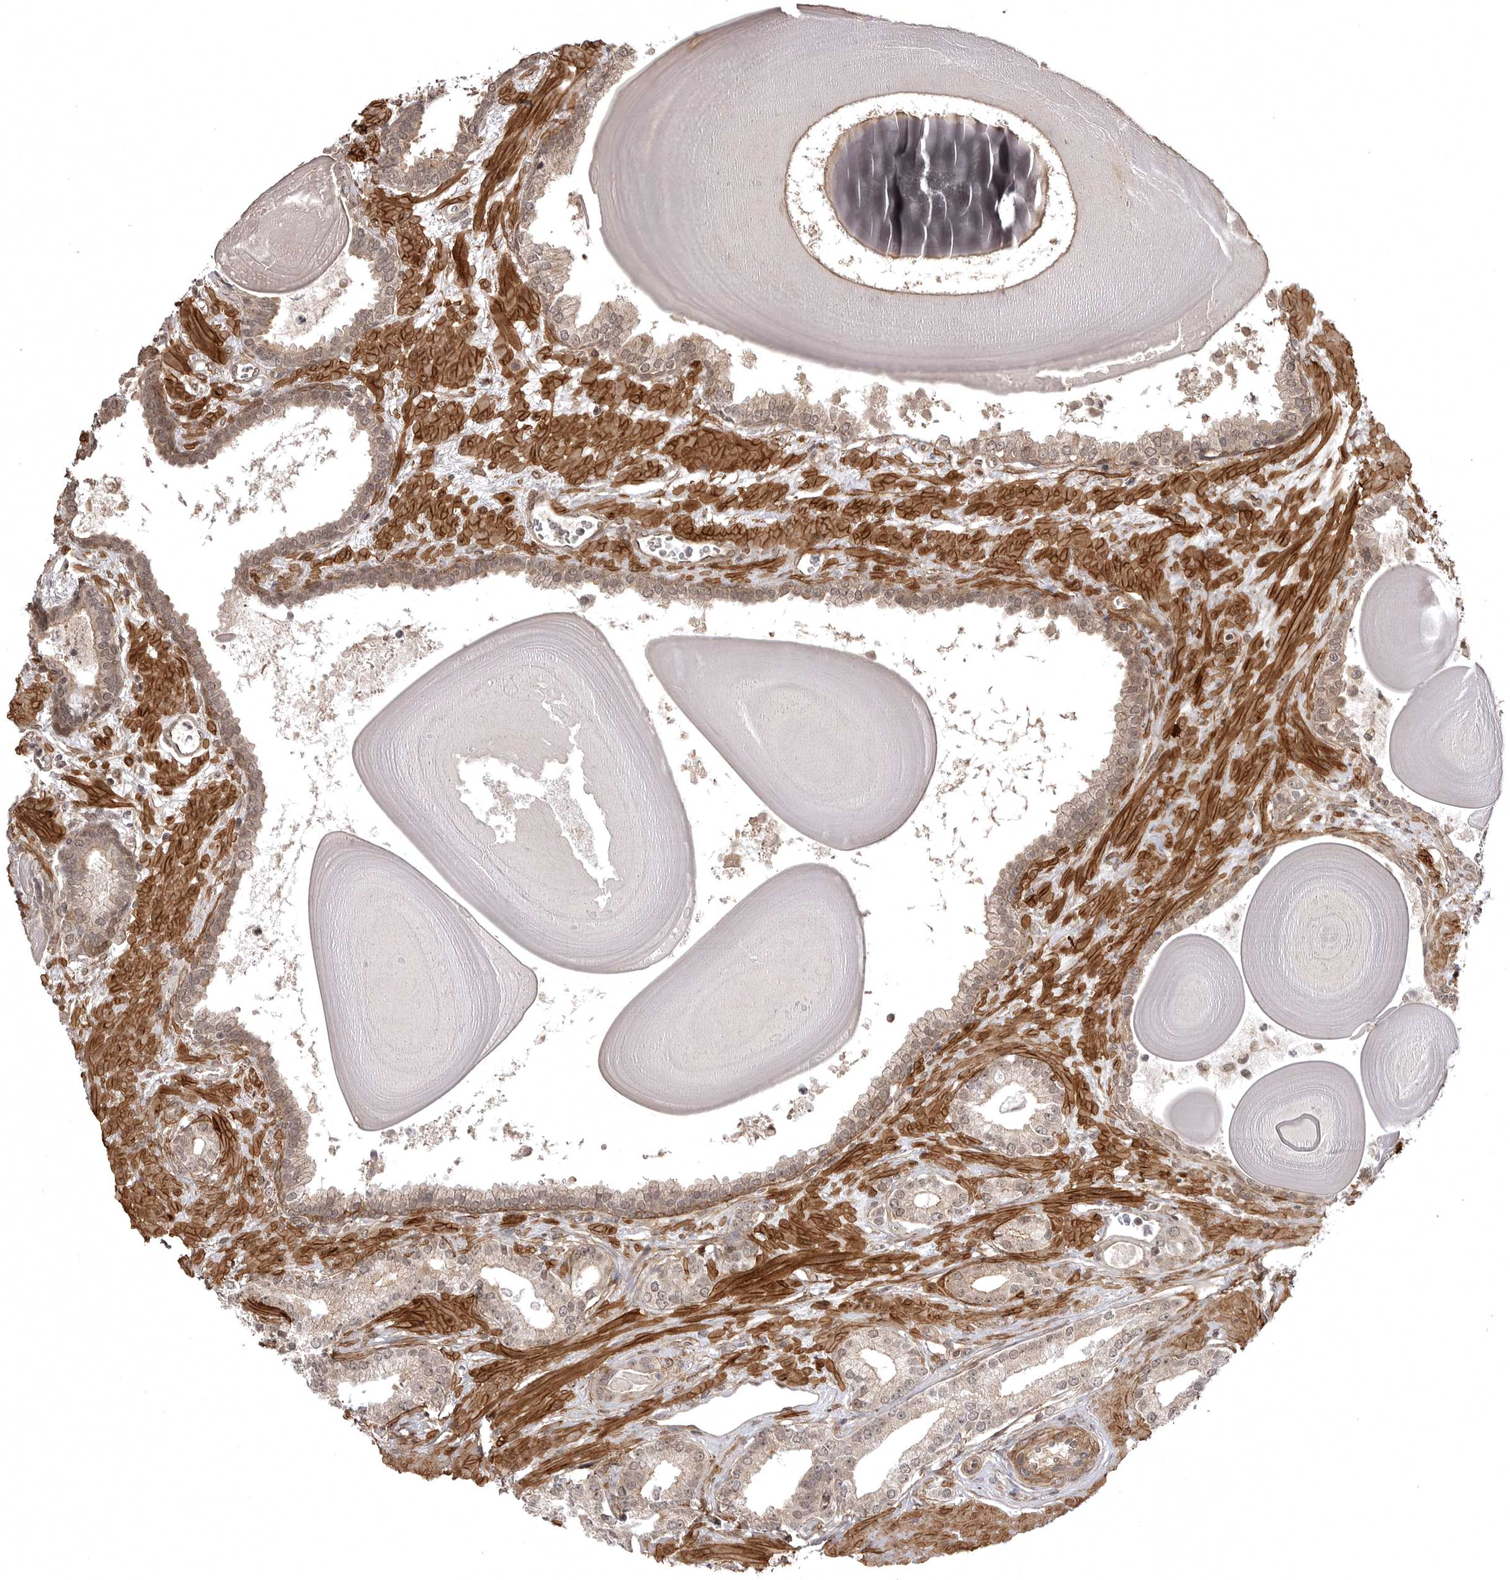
{"staining": {"intensity": "weak", "quantity": "<25%", "location": "cytoplasmic/membranous,nuclear"}, "tissue": "prostate cancer", "cell_type": "Tumor cells", "image_type": "cancer", "snomed": [{"axis": "morphology", "description": "Adenocarcinoma, Low grade"}, {"axis": "topography", "description": "Prostate"}], "caption": "This is an immunohistochemistry (IHC) photomicrograph of human low-grade adenocarcinoma (prostate). There is no staining in tumor cells.", "gene": "SORBS1", "patient": {"sex": "male", "age": 70}}